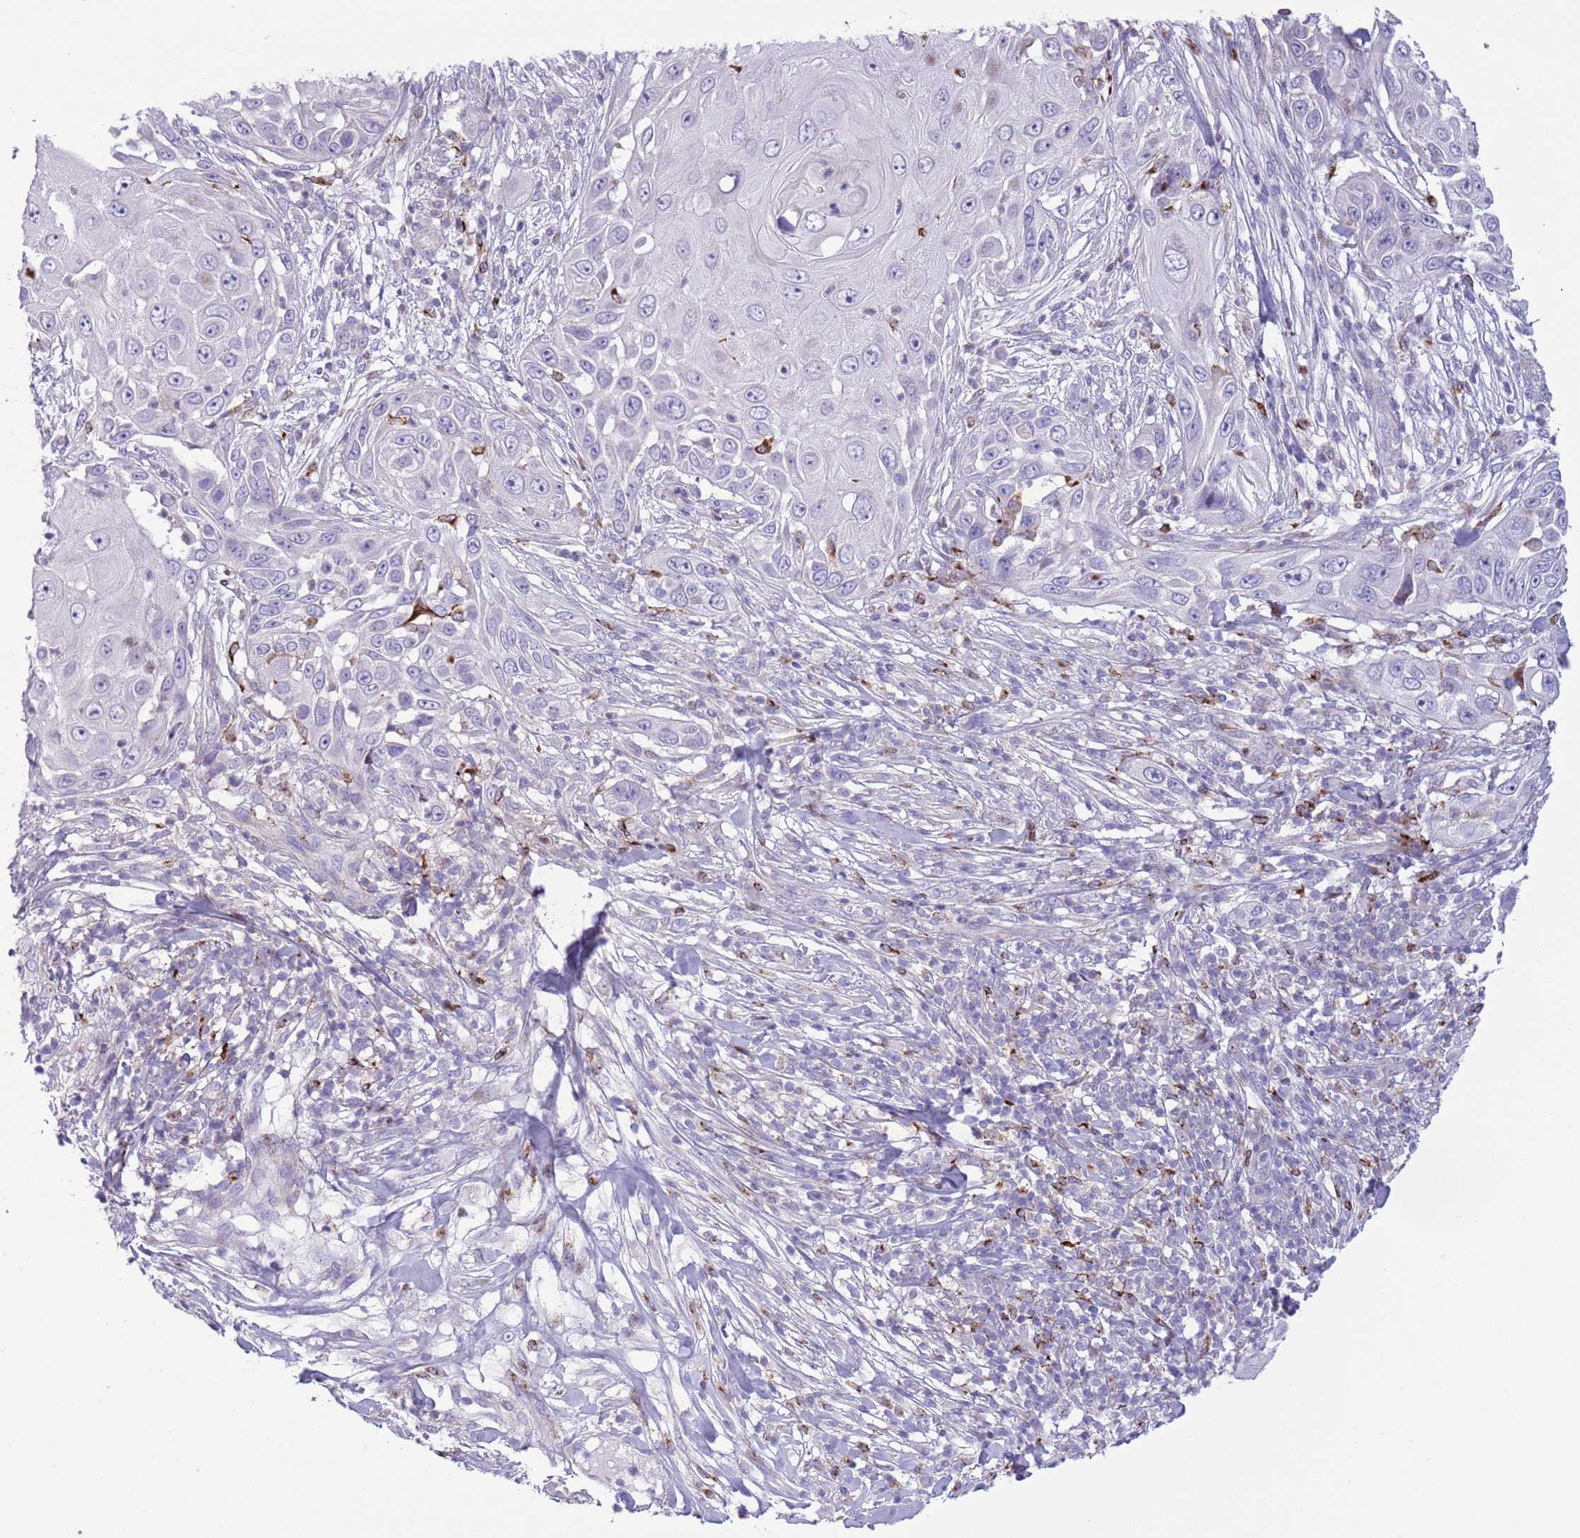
{"staining": {"intensity": "negative", "quantity": "none", "location": "none"}, "tissue": "skin cancer", "cell_type": "Tumor cells", "image_type": "cancer", "snomed": [{"axis": "morphology", "description": "Squamous cell carcinoma, NOS"}, {"axis": "topography", "description": "Skin"}], "caption": "The micrograph demonstrates no staining of tumor cells in skin squamous cell carcinoma.", "gene": "ANO8", "patient": {"sex": "female", "age": 44}}